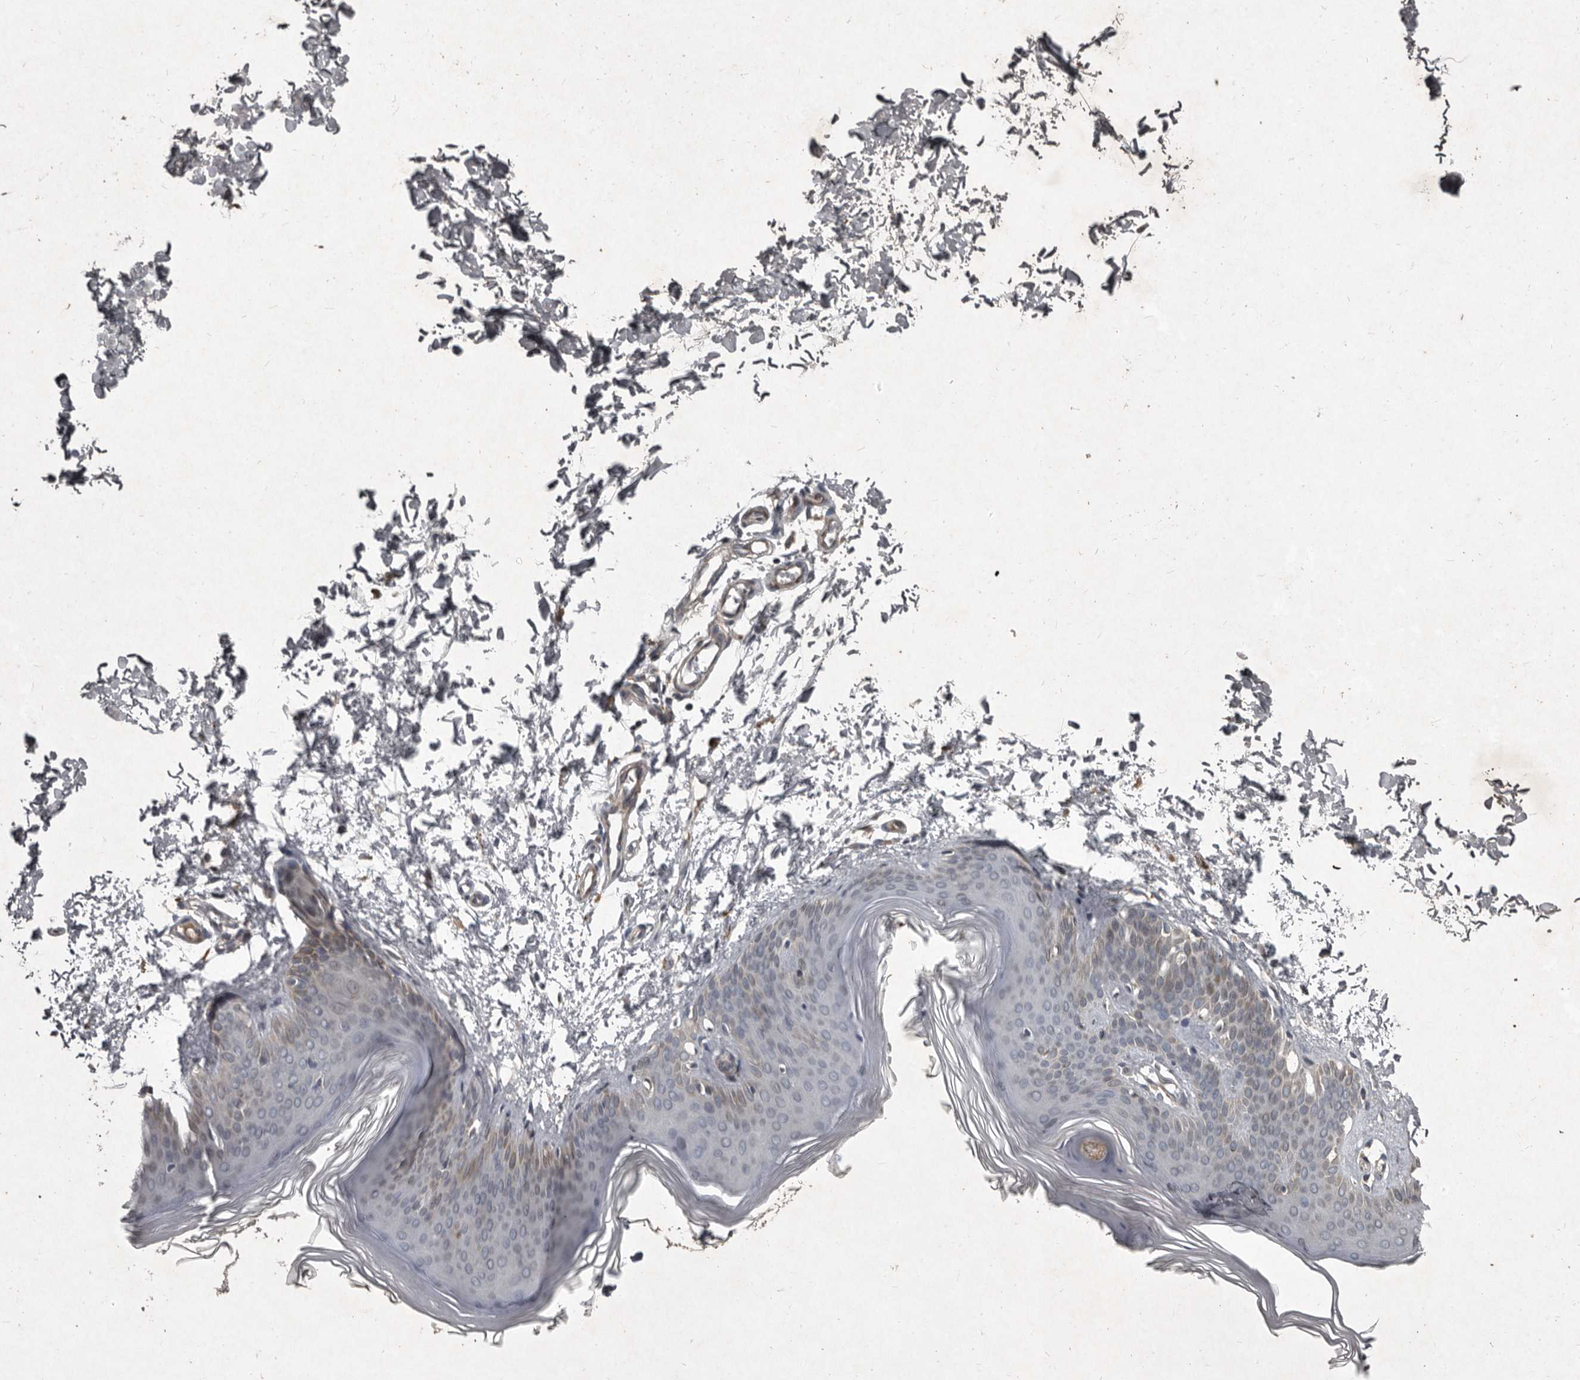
{"staining": {"intensity": "negative", "quantity": "none", "location": "none"}, "tissue": "skin", "cell_type": "Fibroblasts", "image_type": "normal", "snomed": [{"axis": "morphology", "description": "Normal tissue, NOS"}, {"axis": "topography", "description": "Skin"}], "caption": "There is no significant expression in fibroblasts of skin. (Stains: DAB immunohistochemistry with hematoxylin counter stain, Microscopy: brightfield microscopy at high magnification).", "gene": "MRPS15", "patient": {"sex": "female", "age": 27}}